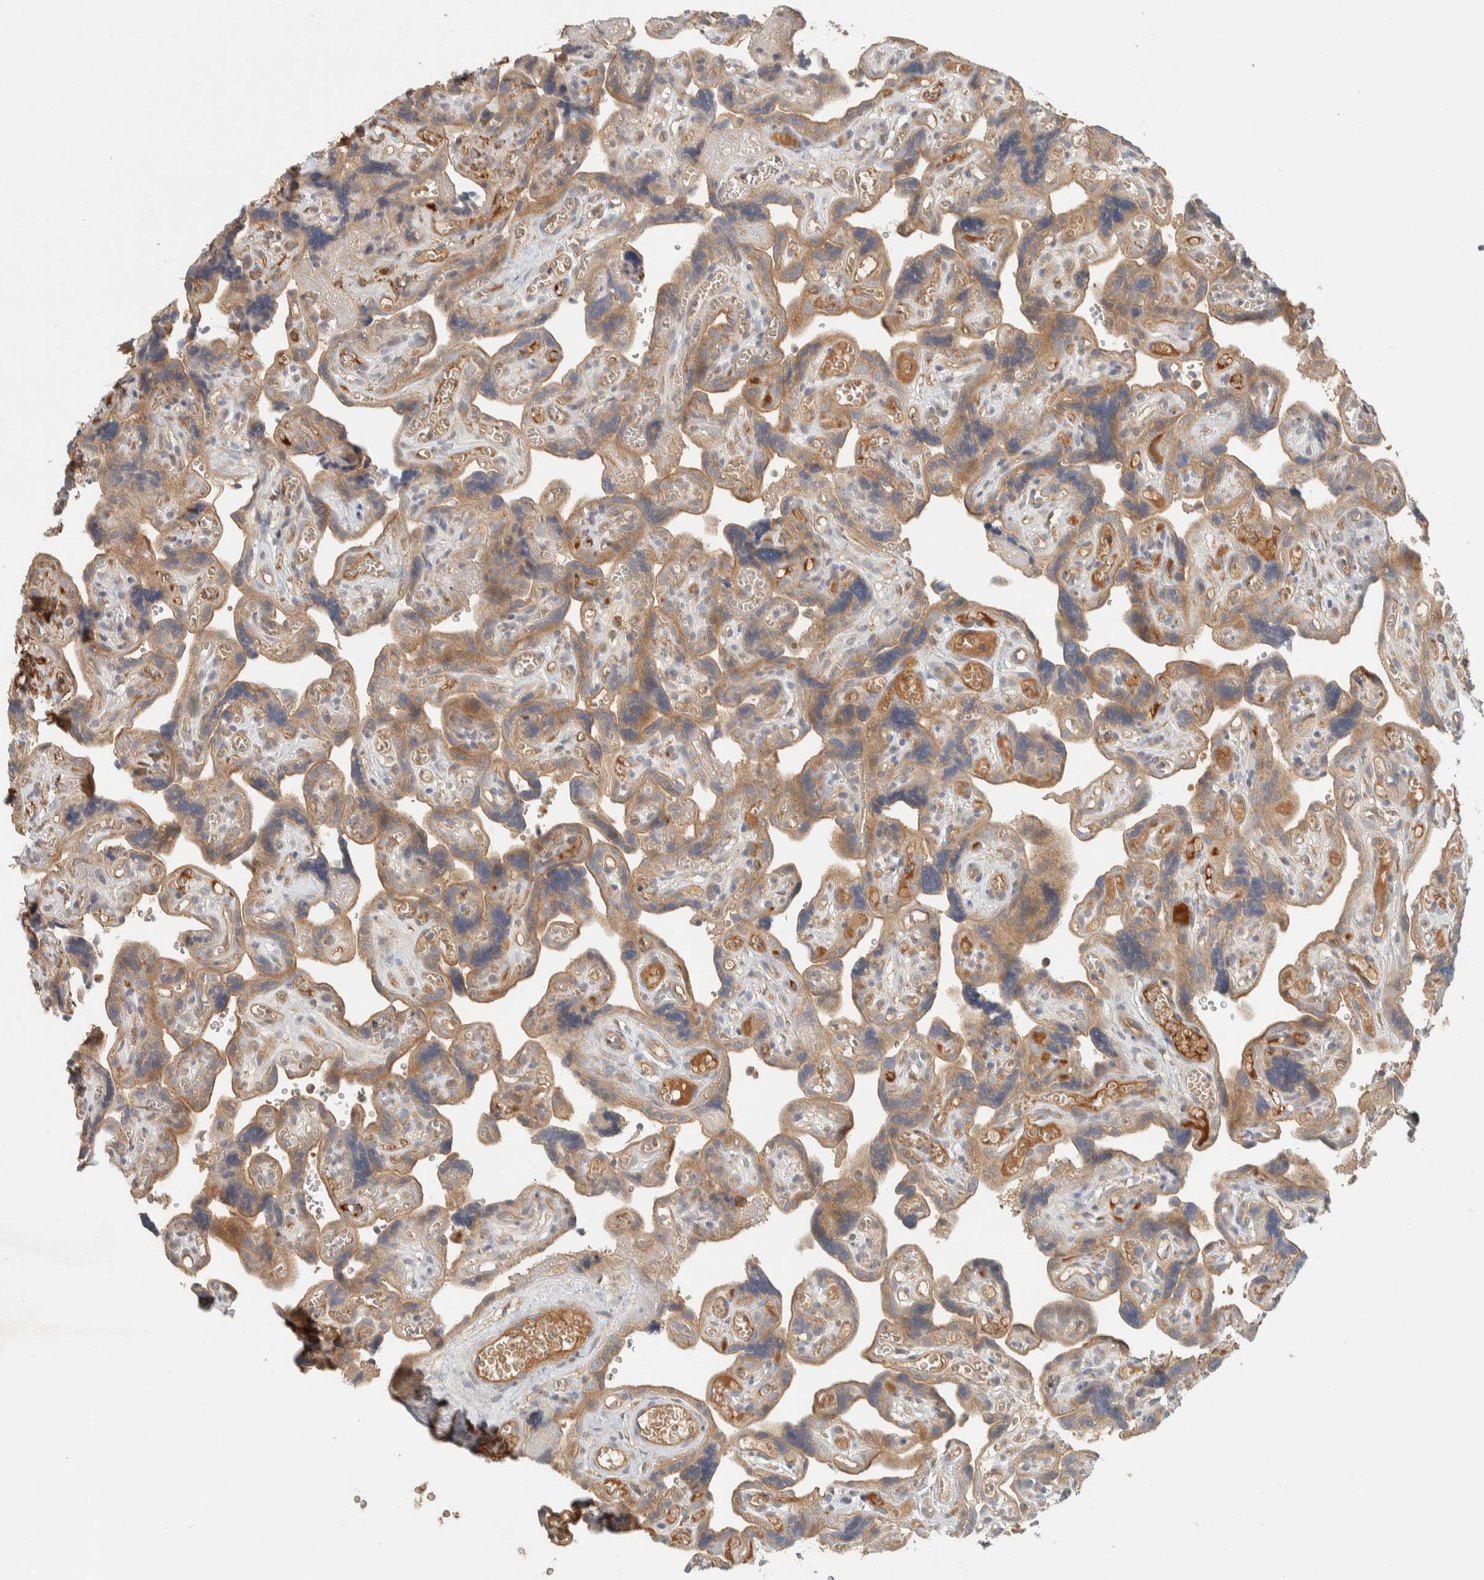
{"staining": {"intensity": "moderate", "quantity": ">75%", "location": "cytoplasmic/membranous"}, "tissue": "placenta", "cell_type": "Decidual cells", "image_type": "normal", "snomed": [{"axis": "morphology", "description": "Normal tissue, NOS"}, {"axis": "topography", "description": "Placenta"}], "caption": "IHC (DAB) staining of normal placenta exhibits moderate cytoplasmic/membranous protein expression in approximately >75% of decidual cells.", "gene": "FAM167A", "patient": {"sex": "female", "age": 30}}